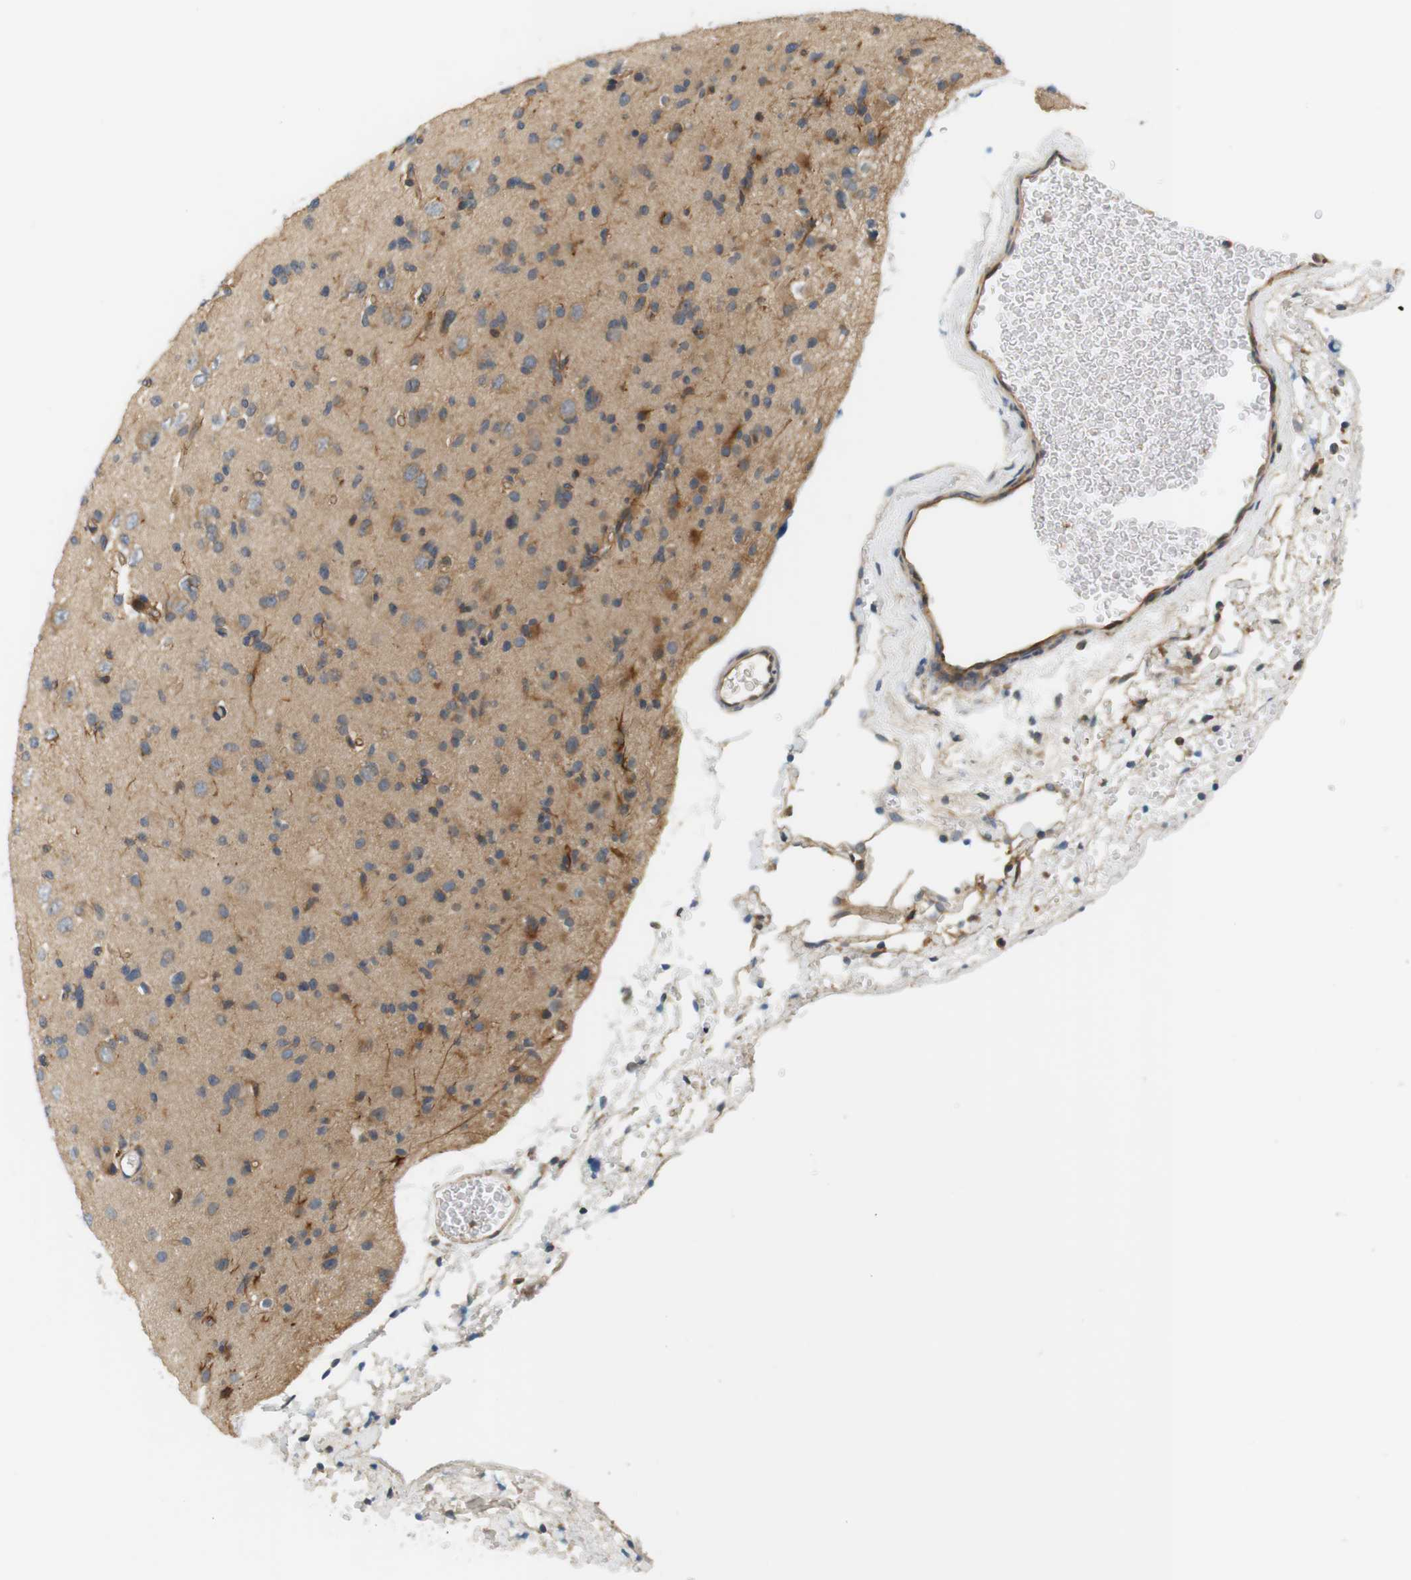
{"staining": {"intensity": "weak", "quantity": ">75%", "location": "cytoplasmic/membranous"}, "tissue": "glioma", "cell_type": "Tumor cells", "image_type": "cancer", "snomed": [{"axis": "morphology", "description": "Glioma, malignant, Low grade"}, {"axis": "topography", "description": "Brain"}], "caption": "A brown stain highlights weak cytoplasmic/membranous staining of a protein in low-grade glioma (malignant) tumor cells.", "gene": "SH3GLB1", "patient": {"sex": "female", "age": 22}}